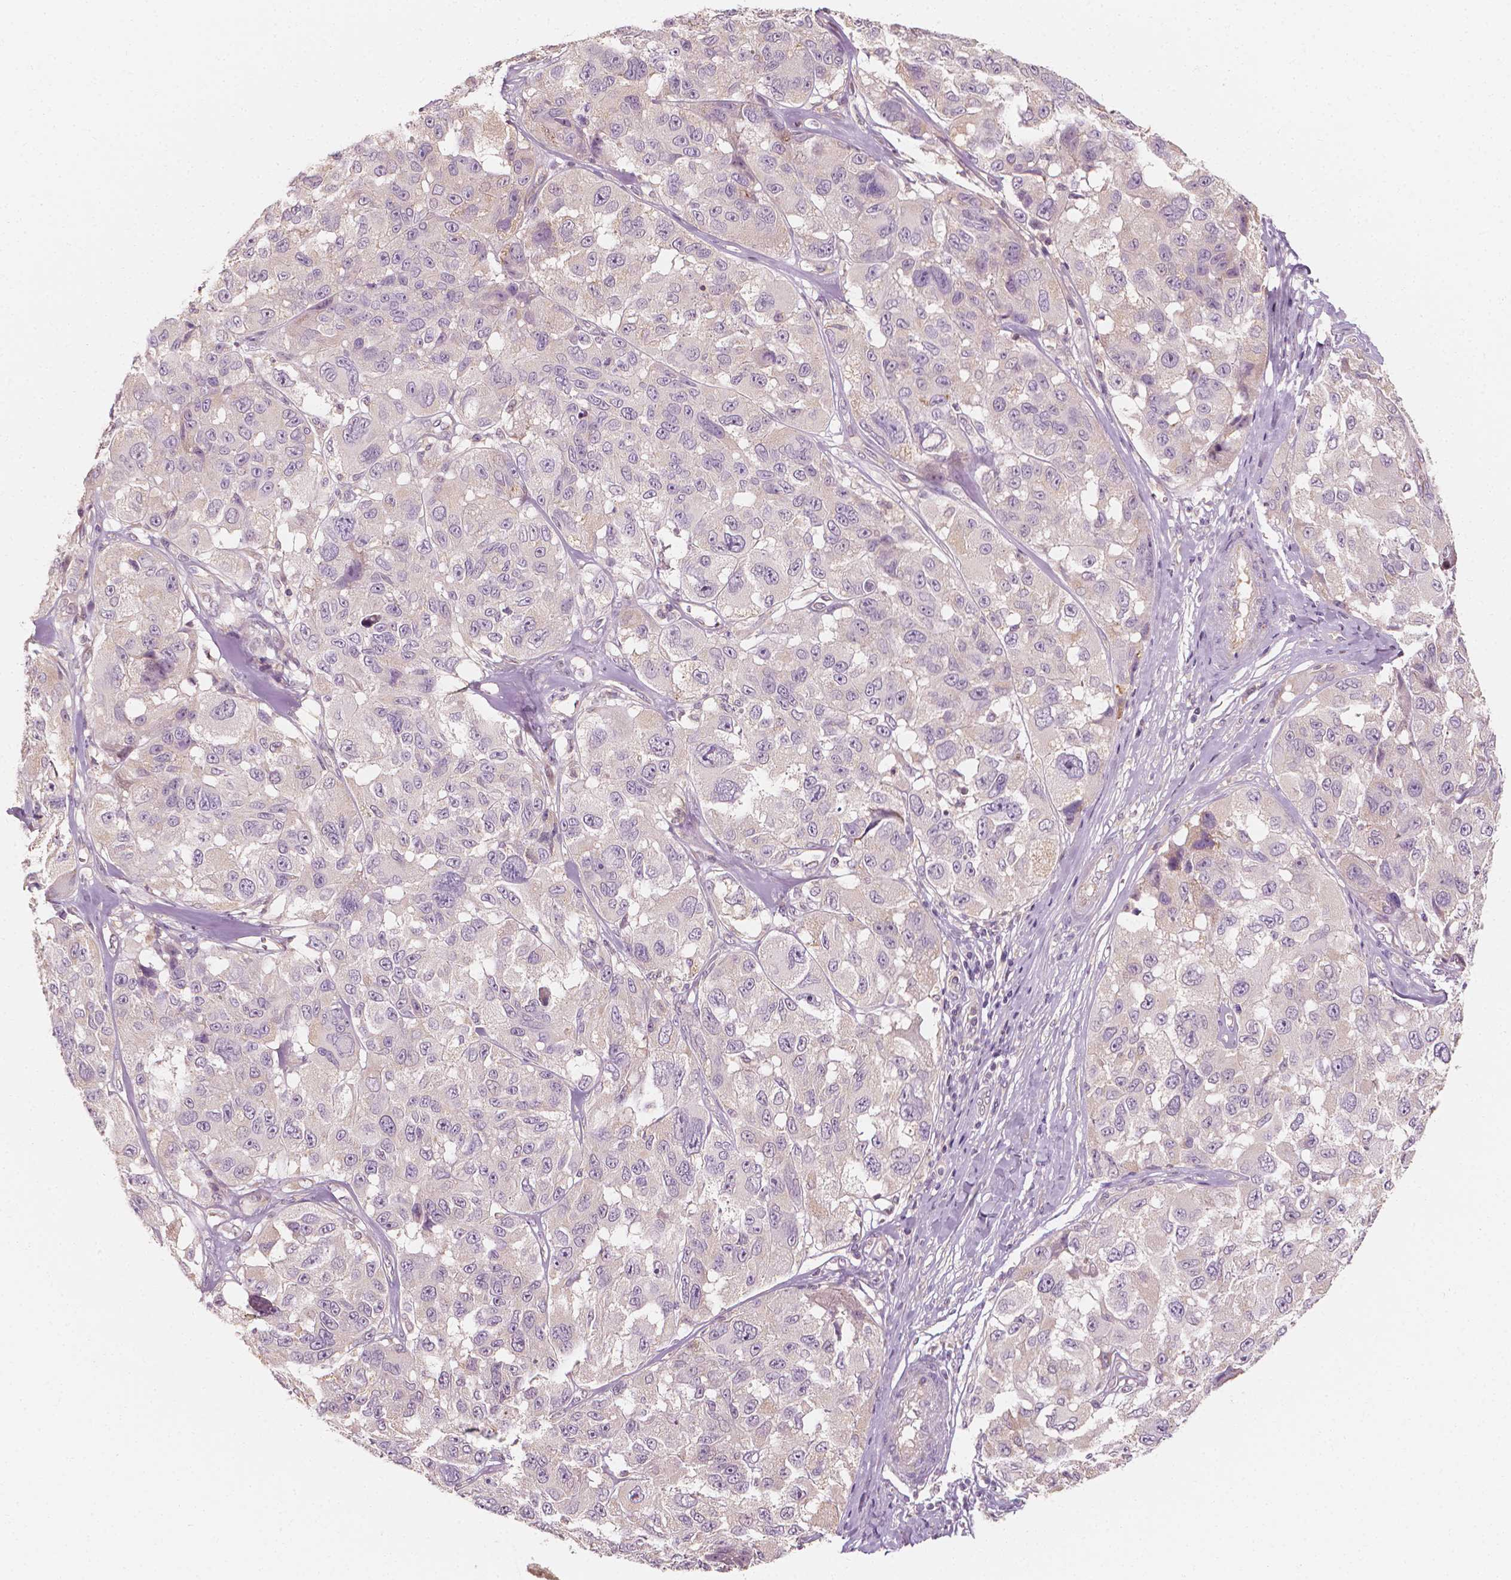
{"staining": {"intensity": "negative", "quantity": "none", "location": "none"}, "tissue": "melanoma", "cell_type": "Tumor cells", "image_type": "cancer", "snomed": [{"axis": "morphology", "description": "Malignant melanoma, NOS"}, {"axis": "topography", "description": "Skin"}], "caption": "Micrograph shows no significant protein staining in tumor cells of malignant melanoma.", "gene": "SHPK", "patient": {"sex": "female", "age": 66}}